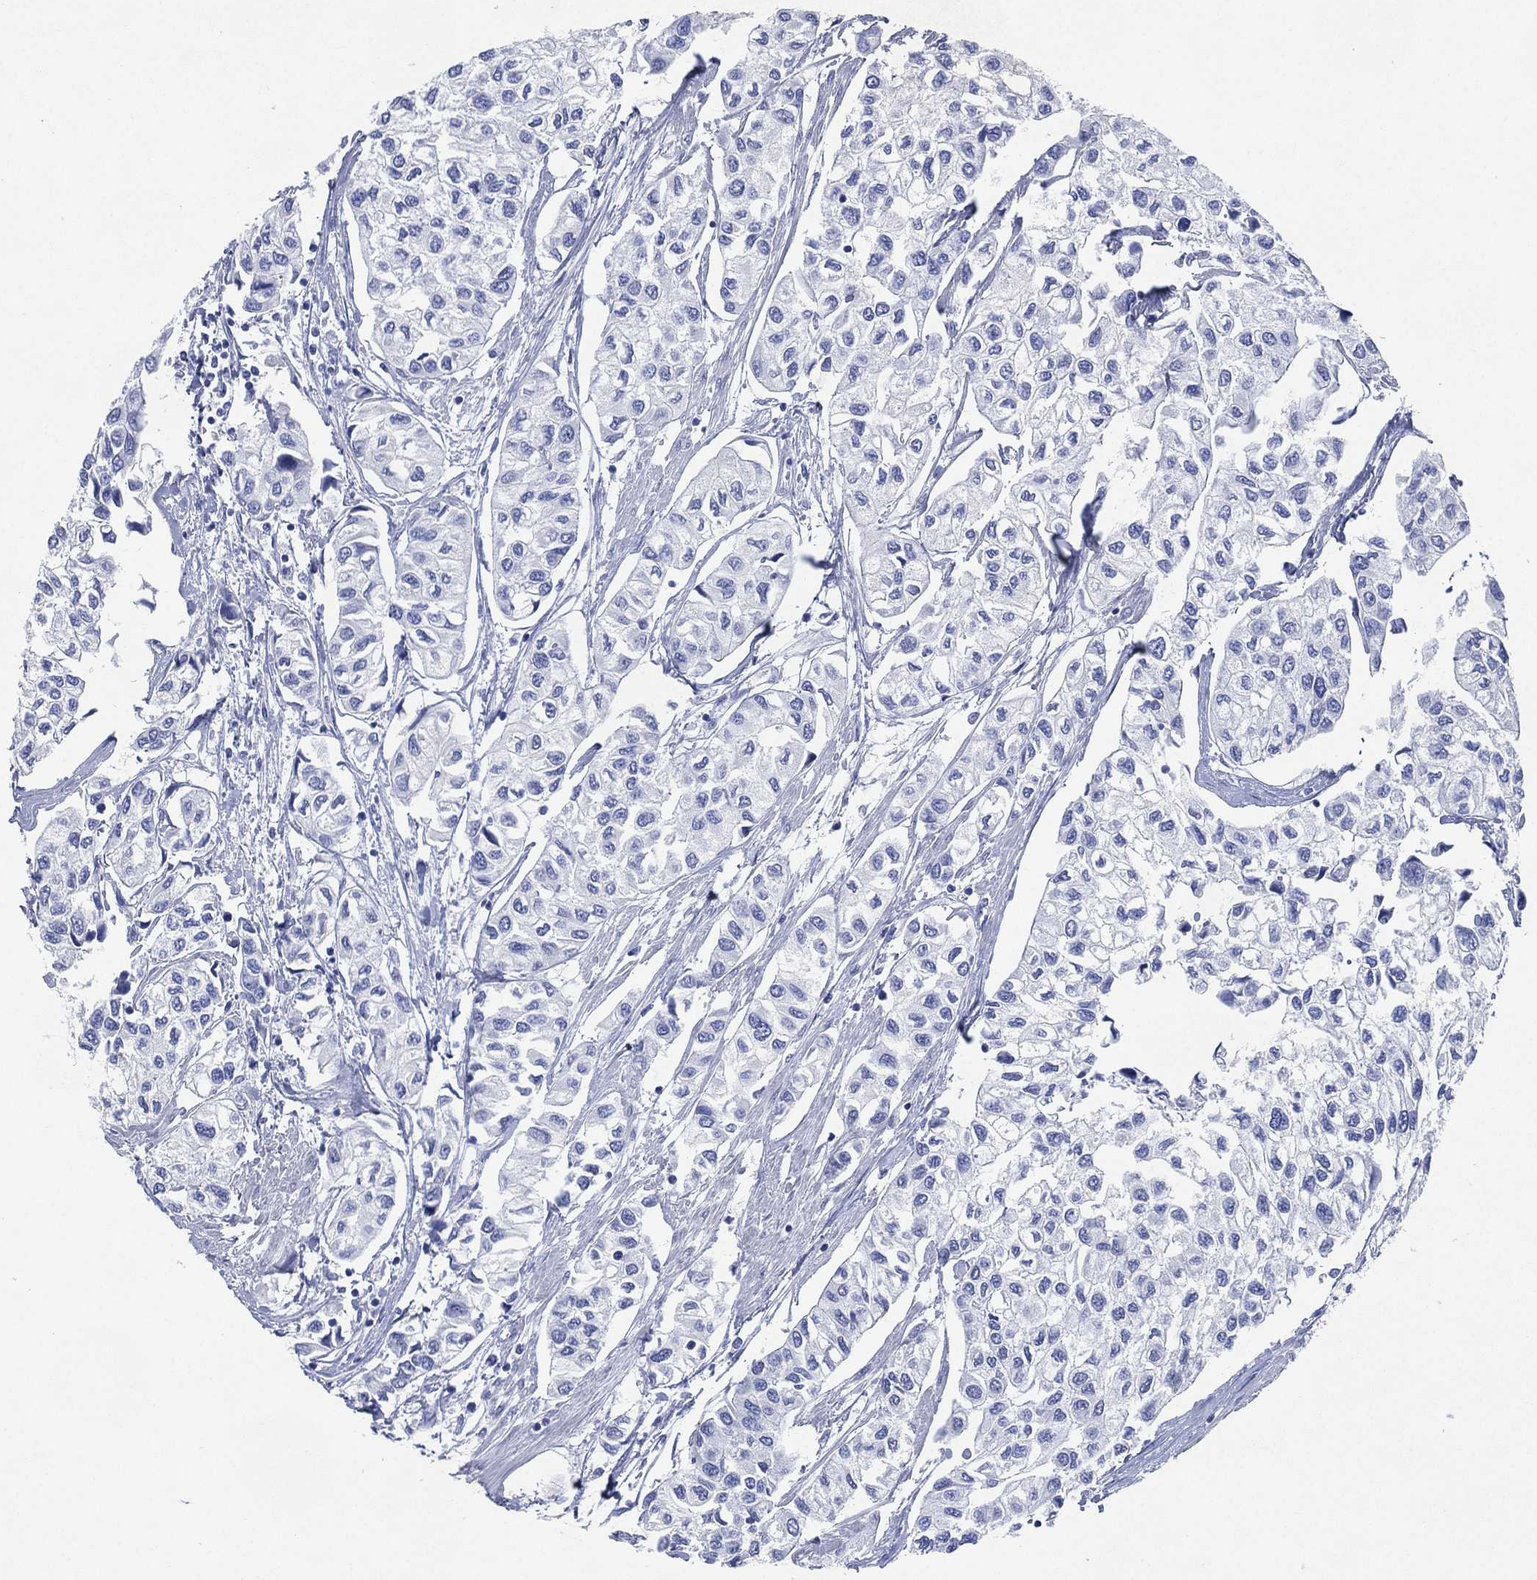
{"staining": {"intensity": "negative", "quantity": "none", "location": "none"}, "tissue": "urothelial cancer", "cell_type": "Tumor cells", "image_type": "cancer", "snomed": [{"axis": "morphology", "description": "Urothelial carcinoma, High grade"}, {"axis": "topography", "description": "Urinary bladder"}], "caption": "High-grade urothelial carcinoma was stained to show a protein in brown. There is no significant expression in tumor cells.", "gene": "SIGLECL1", "patient": {"sex": "male", "age": 73}}